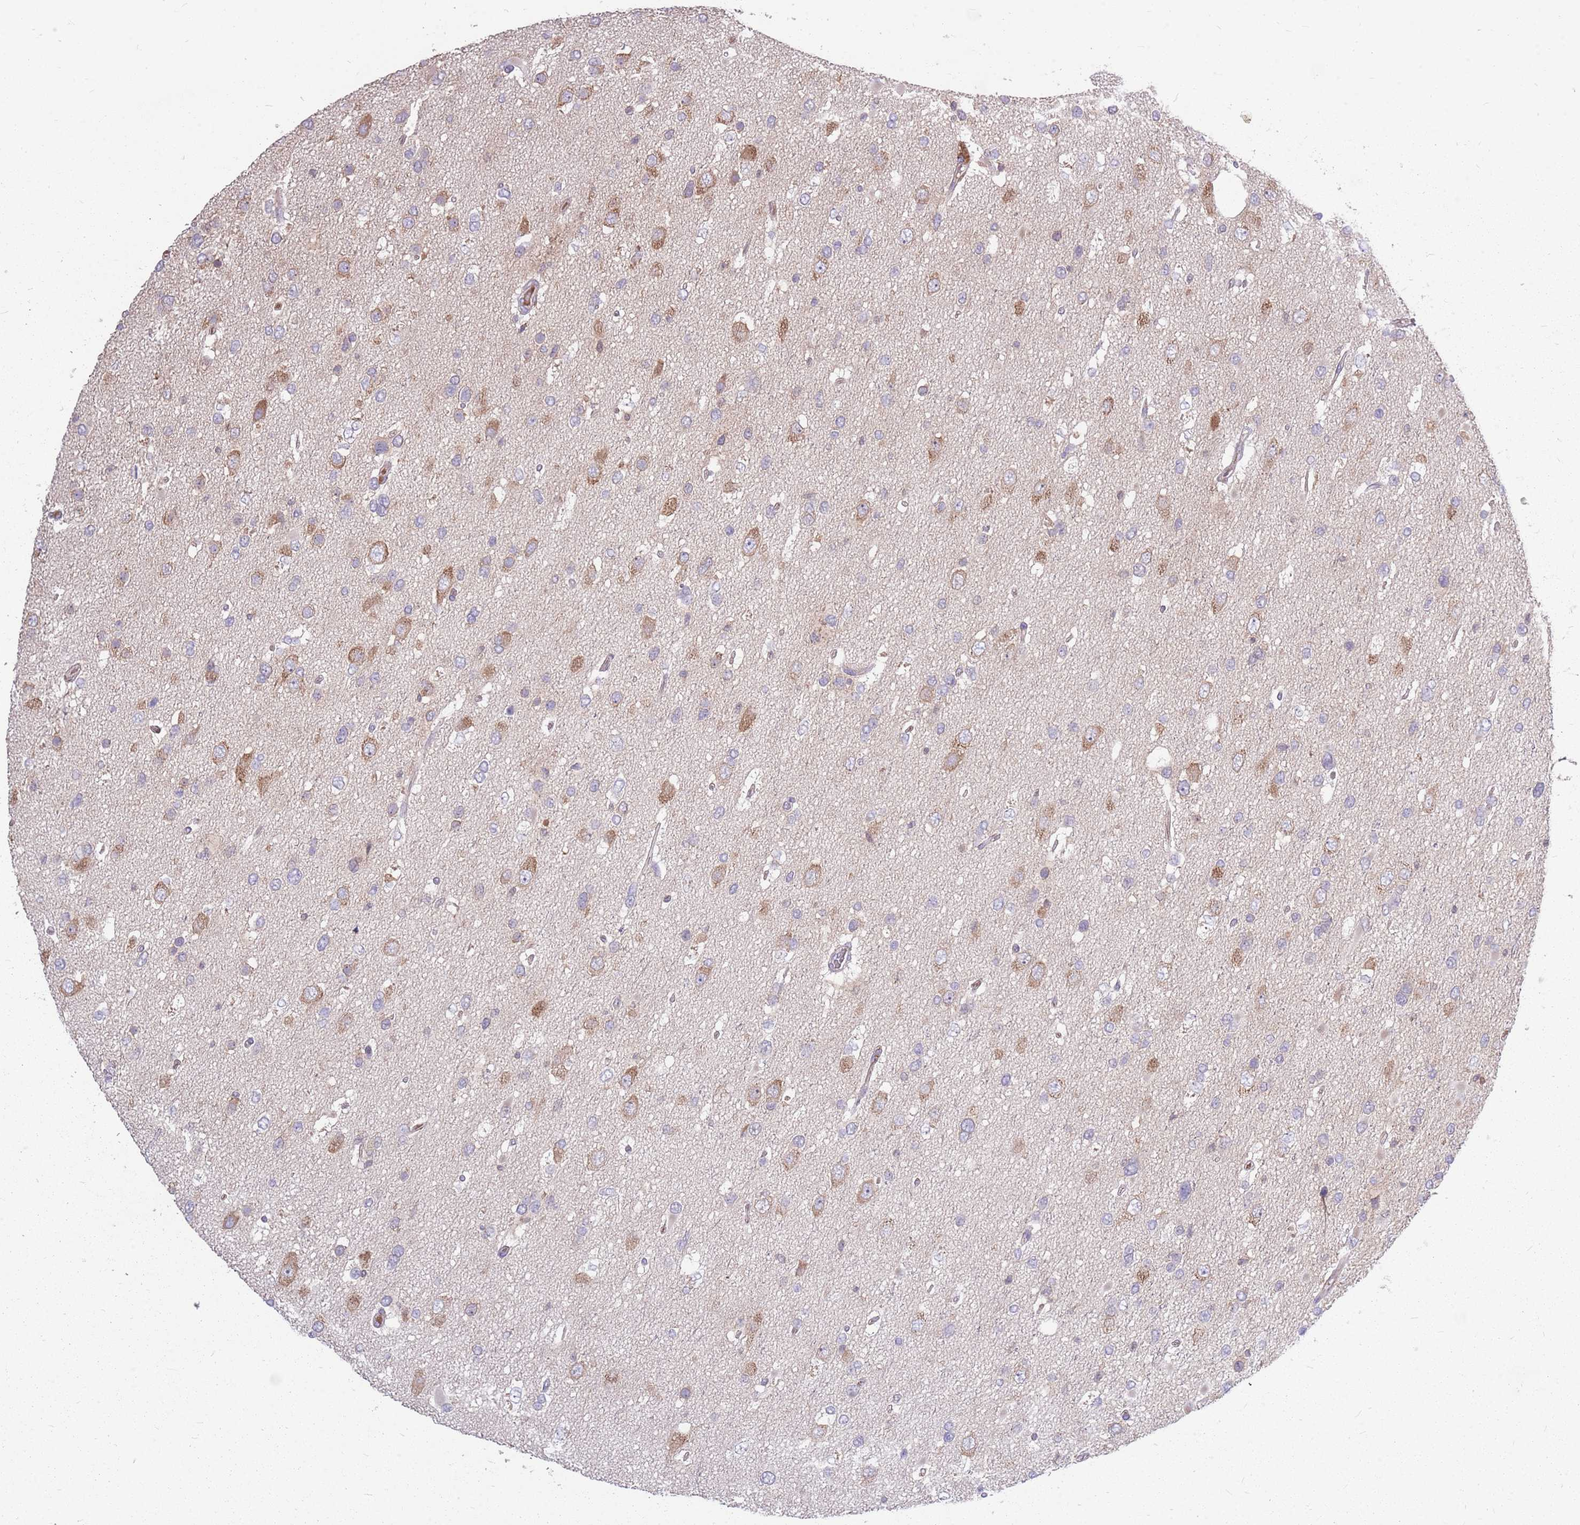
{"staining": {"intensity": "moderate", "quantity": "<25%", "location": "cytoplasmic/membranous"}, "tissue": "glioma", "cell_type": "Tumor cells", "image_type": "cancer", "snomed": [{"axis": "morphology", "description": "Glioma, malignant, High grade"}, {"axis": "topography", "description": "Brain"}], "caption": "Immunohistochemical staining of human glioma demonstrates low levels of moderate cytoplasmic/membranous positivity in about <25% of tumor cells.", "gene": "PPP1R27", "patient": {"sex": "male", "age": 53}}